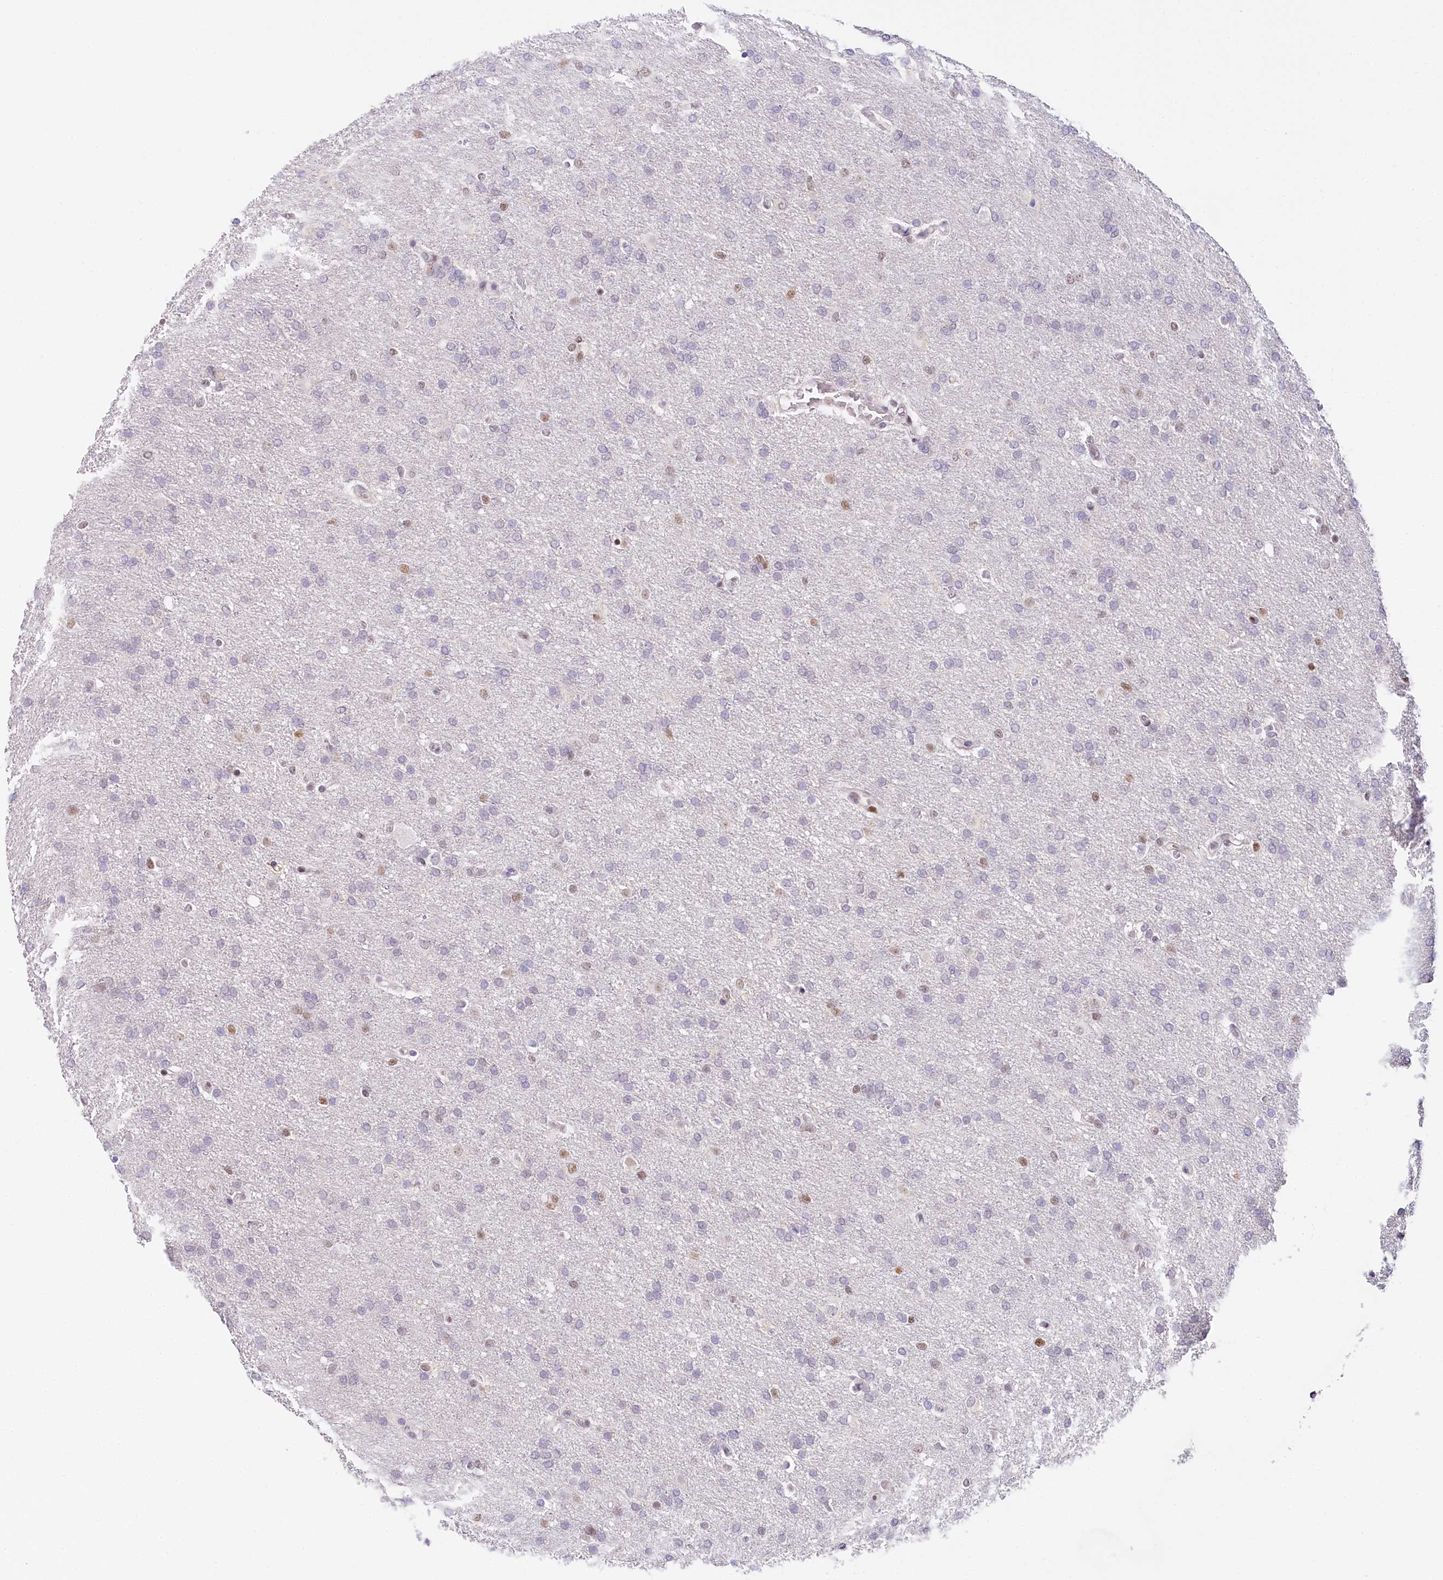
{"staining": {"intensity": "negative", "quantity": "none", "location": "none"}, "tissue": "glioma", "cell_type": "Tumor cells", "image_type": "cancer", "snomed": [{"axis": "morphology", "description": "Glioma, malignant, High grade"}, {"axis": "topography", "description": "Brain"}], "caption": "Protein analysis of malignant glioma (high-grade) demonstrates no significant expression in tumor cells. (DAB immunohistochemistry, high magnification).", "gene": "TP53", "patient": {"sex": "male", "age": 72}}